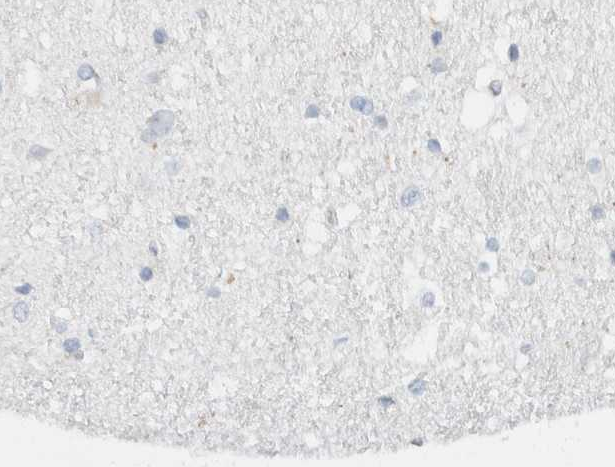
{"staining": {"intensity": "negative", "quantity": "none", "location": "none"}, "tissue": "hippocampus", "cell_type": "Glial cells", "image_type": "normal", "snomed": [{"axis": "morphology", "description": "Normal tissue, NOS"}, {"axis": "topography", "description": "Hippocampus"}], "caption": "Glial cells show no significant positivity in benign hippocampus.", "gene": "CPQ", "patient": {"sex": "female", "age": 19}}